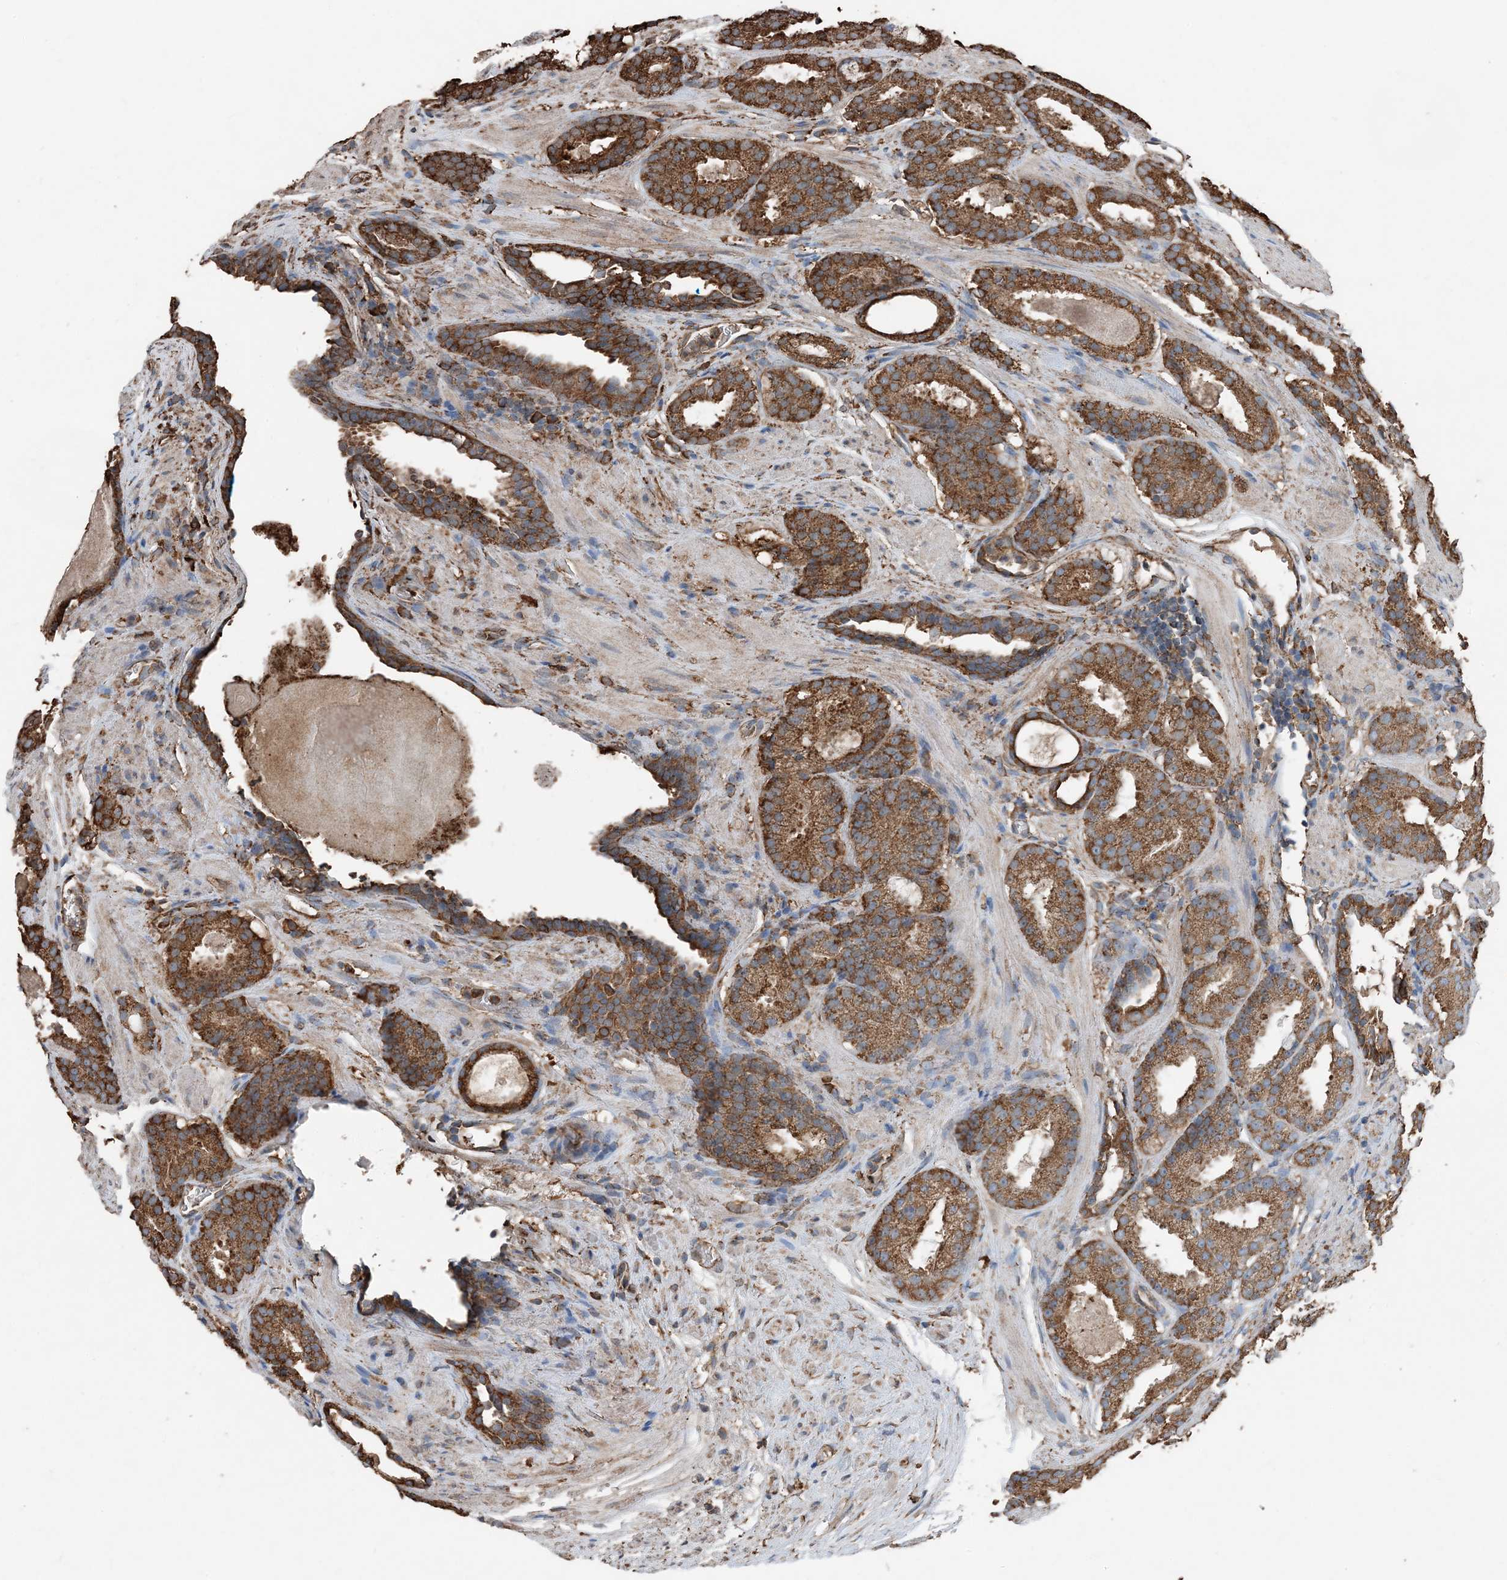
{"staining": {"intensity": "strong", "quantity": ">75%", "location": "cytoplasmic/membranous"}, "tissue": "prostate cancer", "cell_type": "Tumor cells", "image_type": "cancer", "snomed": [{"axis": "morphology", "description": "Adenocarcinoma, Low grade"}, {"axis": "topography", "description": "Prostate"}], "caption": "DAB immunohistochemical staining of human prostate cancer (low-grade adenocarcinoma) displays strong cytoplasmic/membranous protein positivity in approximately >75% of tumor cells. (brown staining indicates protein expression, while blue staining denotes nuclei).", "gene": "PDIA6", "patient": {"sex": "male", "age": 69}}